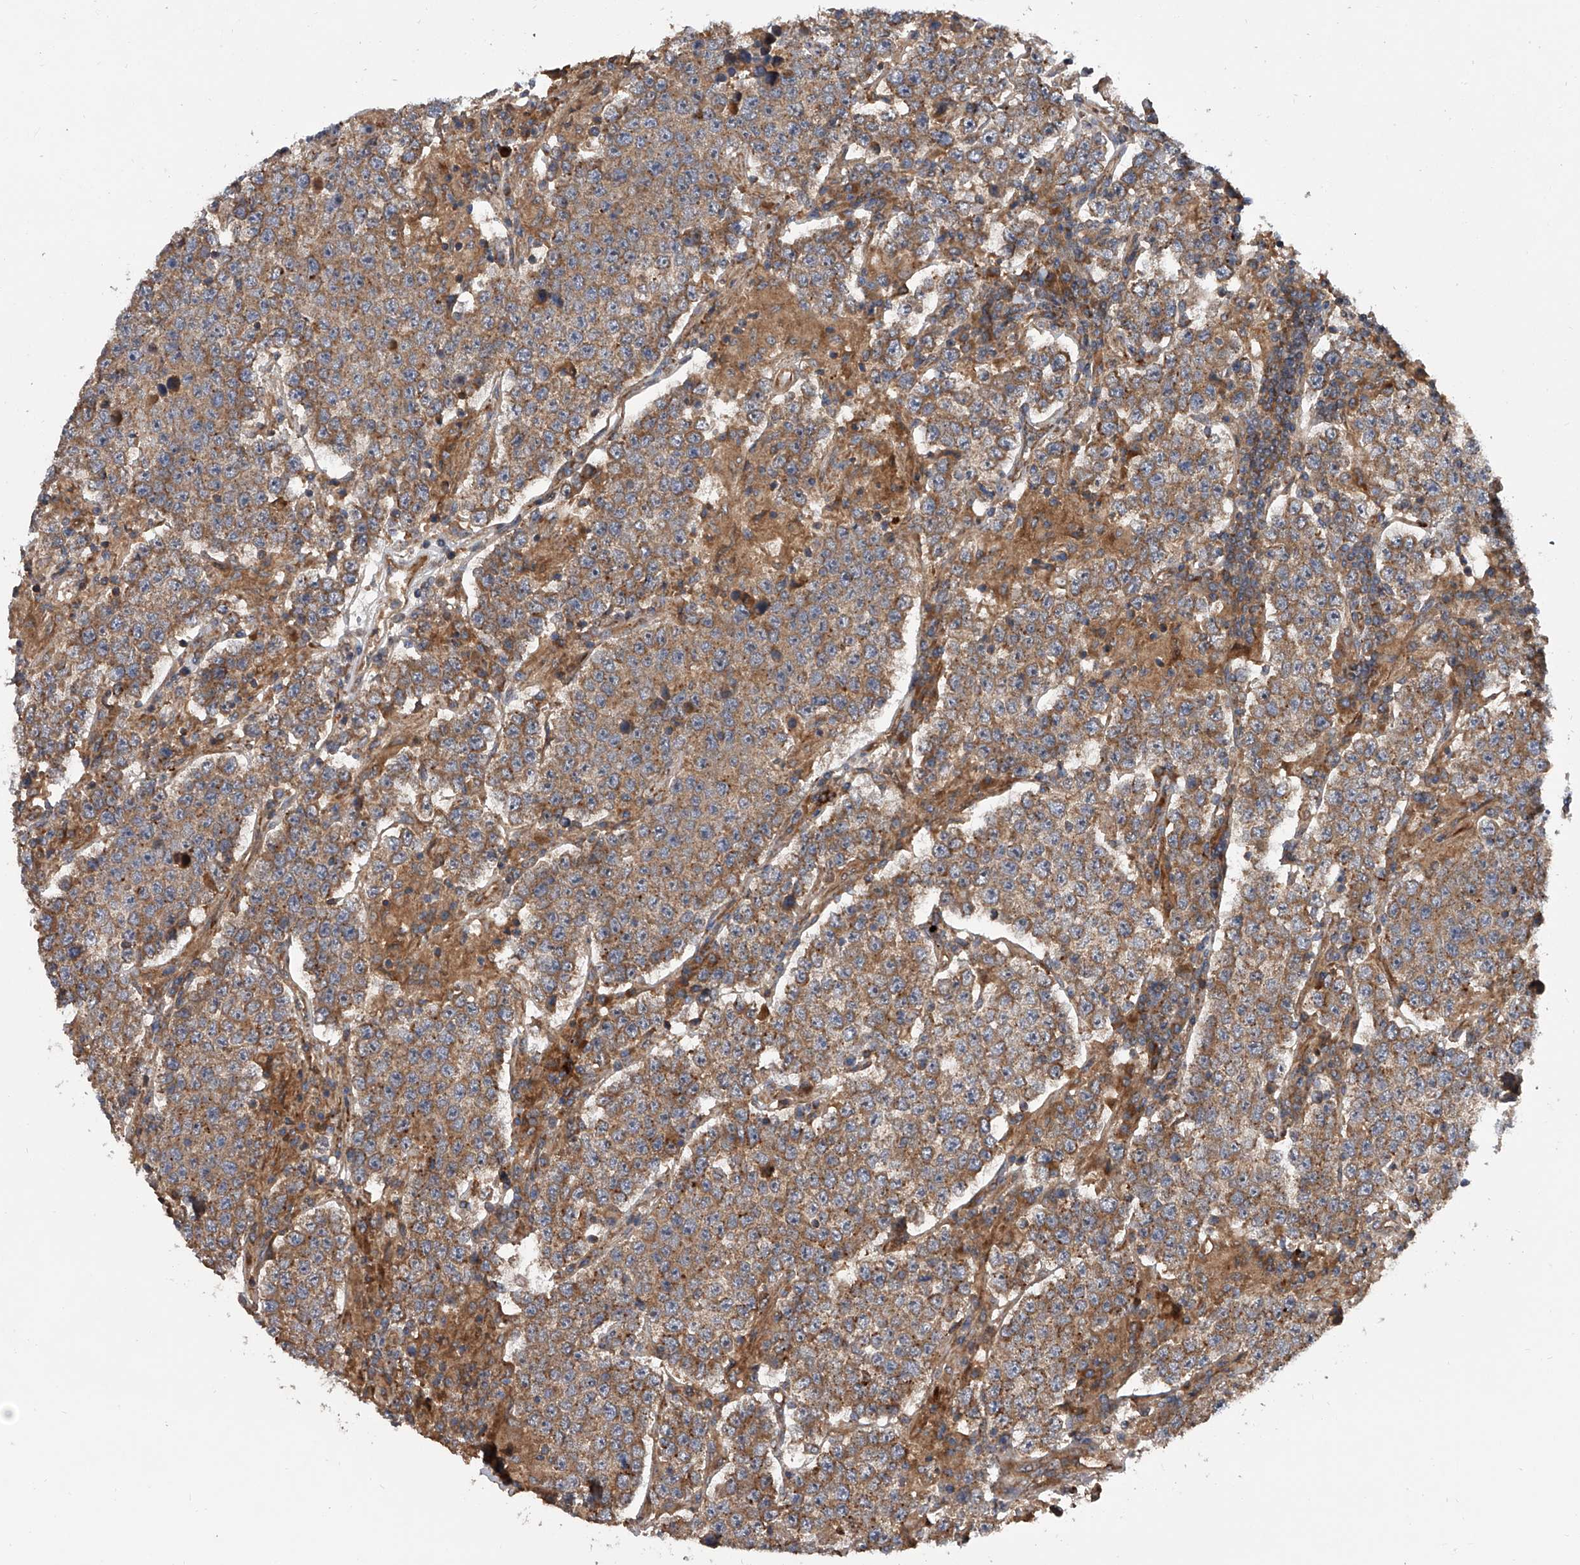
{"staining": {"intensity": "moderate", "quantity": ">75%", "location": "cytoplasmic/membranous"}, "tissue": "testis cancer", "cell_type": "Tumor cells", "image_type": "cancer", "snomed": [{"axis": "morphology", "description": "Normal tissue, NOS"}, {"axis": "morphology", "description": "Urothelial carcinoma, High grade"}, {"axis": "morphology", "description": "Seminoma, NOS"}, {"axis": "morphology", "description": "Carcinoma, Embryonal, NOS"}, {"axis": "topography", "description": "Urinary bladder"}, {"axis": "topography", "description": "Testis"}], "caption": "IHC histopathology image of neoplastic tissue: testis embryonal carcinoma stained using immunohistochemistry (IHC) shows medium levels of moderate protein expression localized specifically in the cytoplasmic/membranous of tumor cells, appearing as a cytoplasmic/membranous brown color.", "gene": "USP47", "patient": {"sex": "male", "age": 41}}